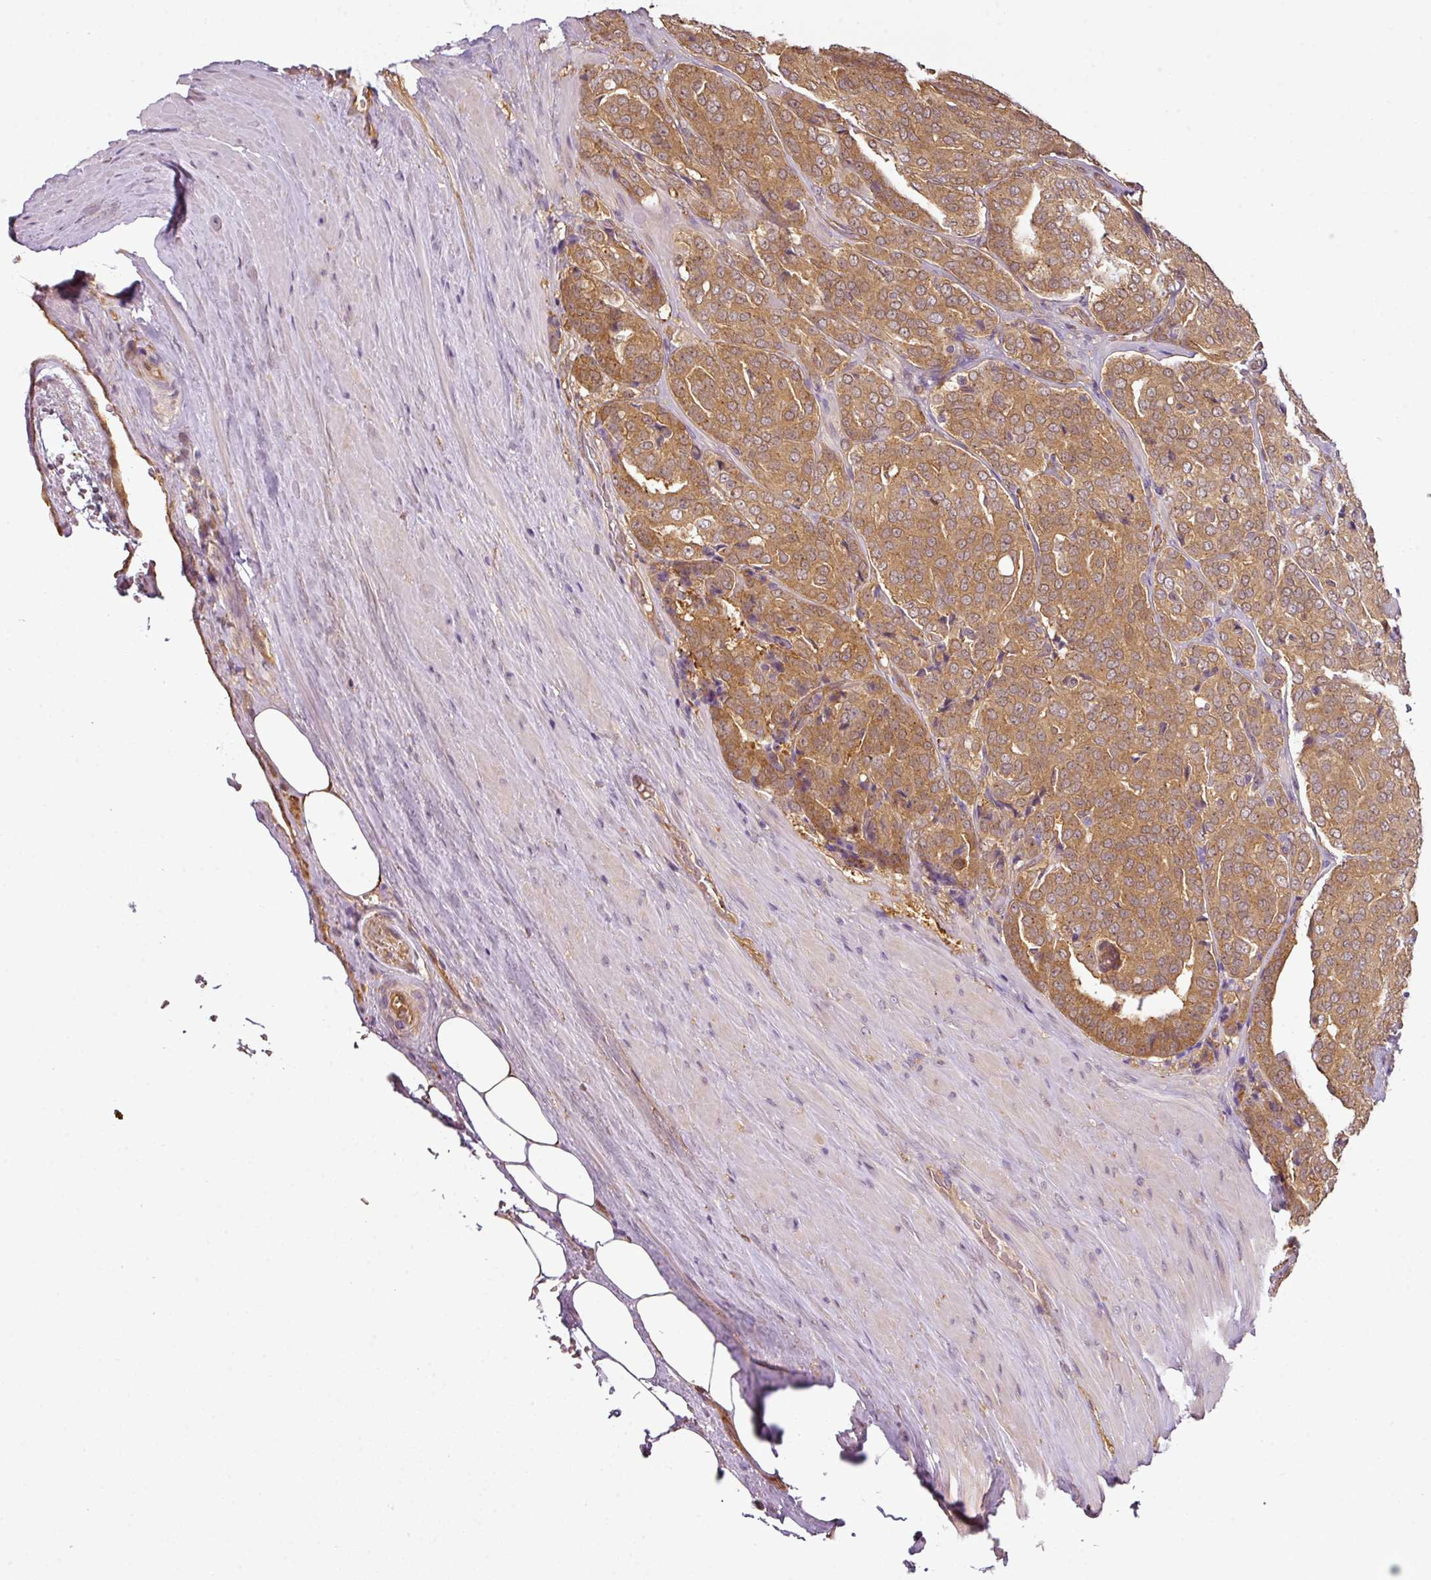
{"staining": {"intensity": "moderate", "quantity": ">75%", "location": "cytoplasmic/membranous"}, "tissue": "prostate cancer", "cell_type": "Tumor cells", "image_type": "cancer", "snomed": [{"axis": "morphology", "description": "Adenocarcinoma, High grade"}, {"axis": "topography", "description": "Prostate"}], "caption": "Prostate high-grade adenocarcinoma stained for a protein reveals moderate cytoplasmic/membranous positivity in tumor cells. (IHC, brightfield microscopy, high magnification).", "gene": "ANKRD18A", "patient": {"sex": "male", "age": 68}}